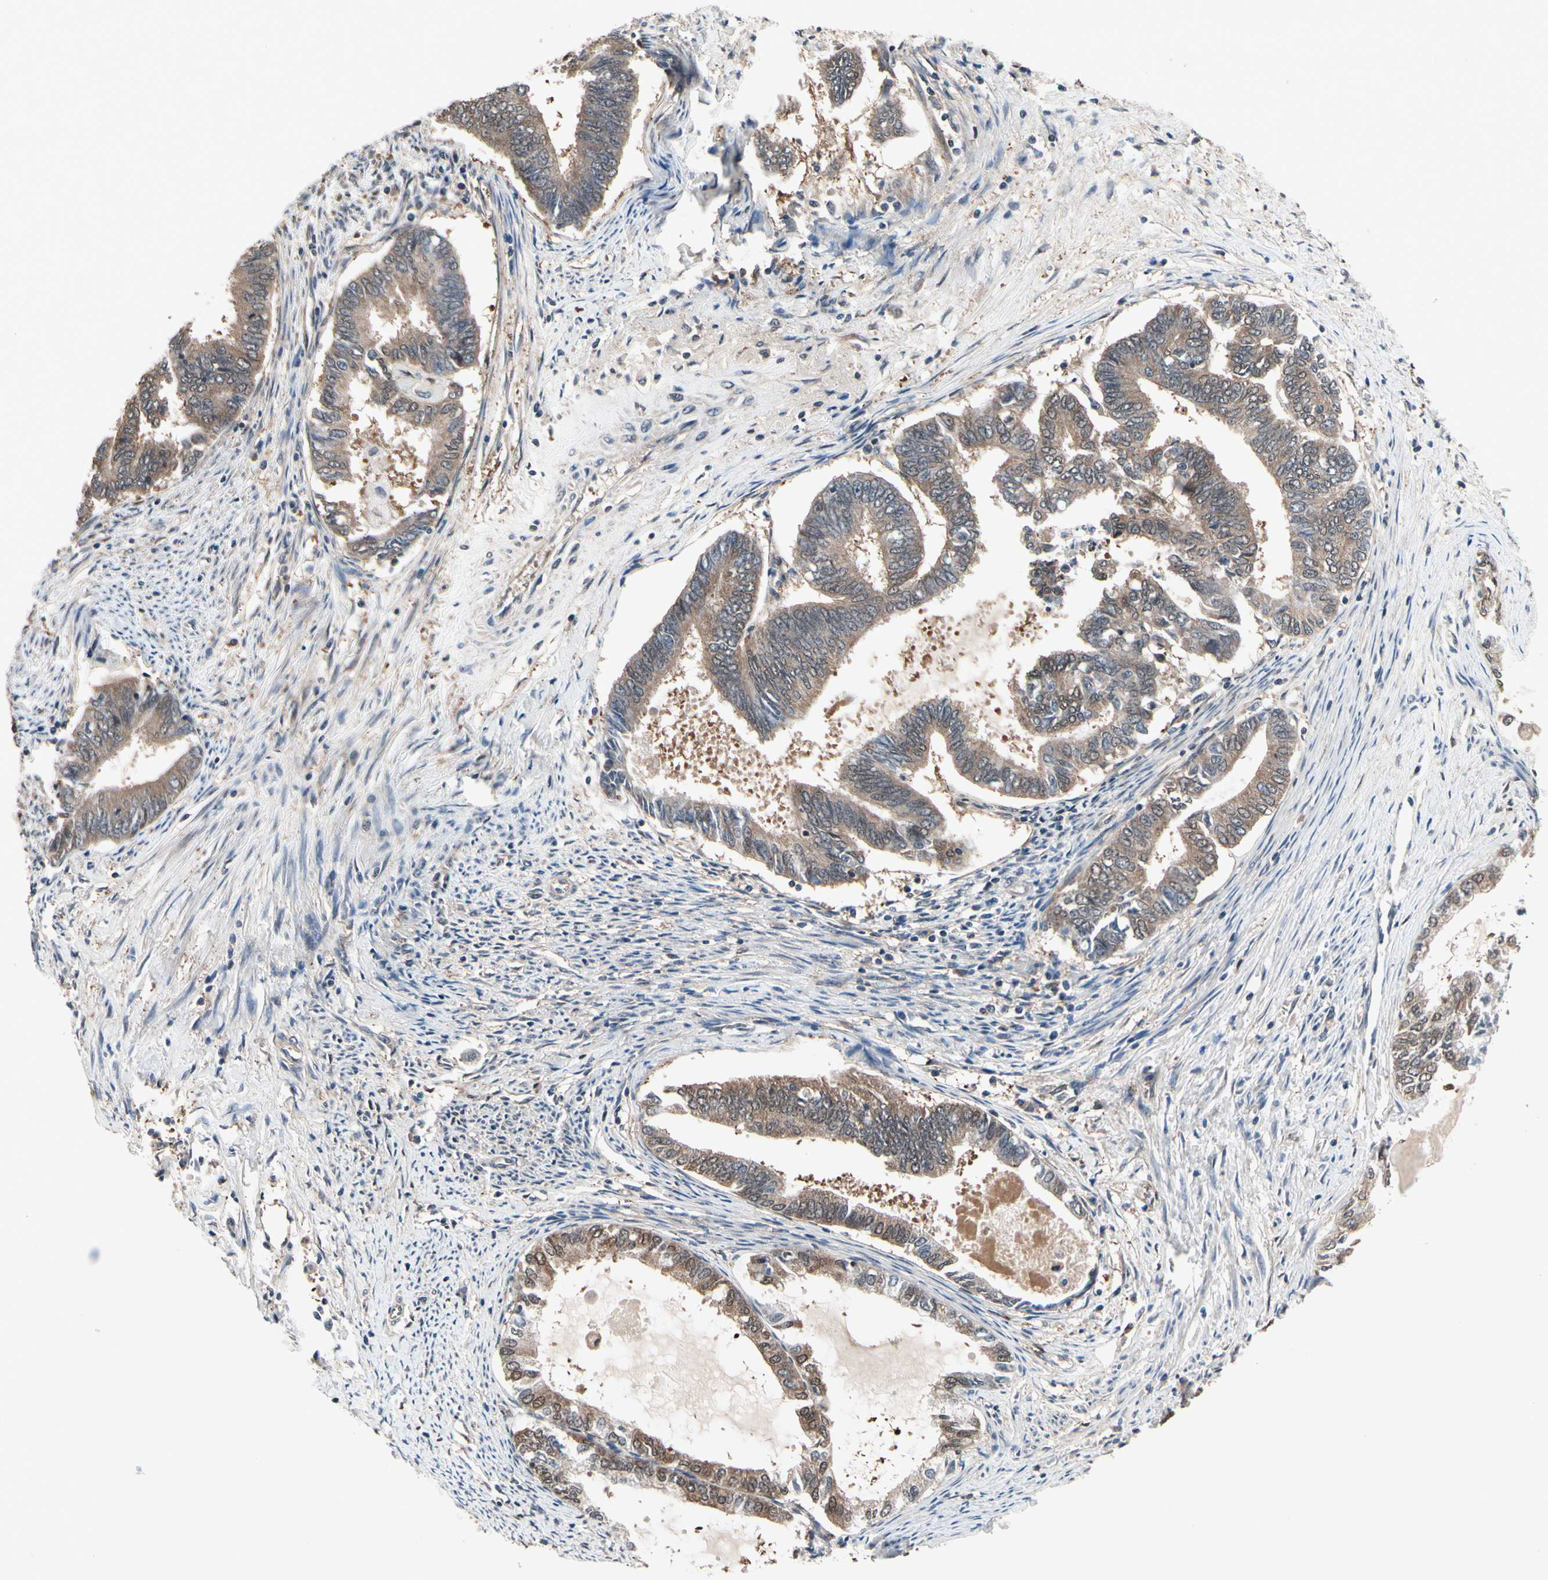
{"staining": {"intensity": "moderate", "quantity": ">75%", "location": "cytoplasmic/membranous,nuclear"}, "tissue": "endometrial cancer", "cell_type": "Tumor cells", "image_type": "cancer", "snomed": [{"axis": "morphology", "description": "Adenocarcinoma, NOS"}, {"axis": "topography", "description": "Endometrium"}], "caption": "A brown stain shows moderate cytoplasmic/membranous and nuclear positivity of a protein in endometrial adenocarcinoma tumor cells.", "gene": "PRDX6", "patient": {"sex": "female", "age": 86}}